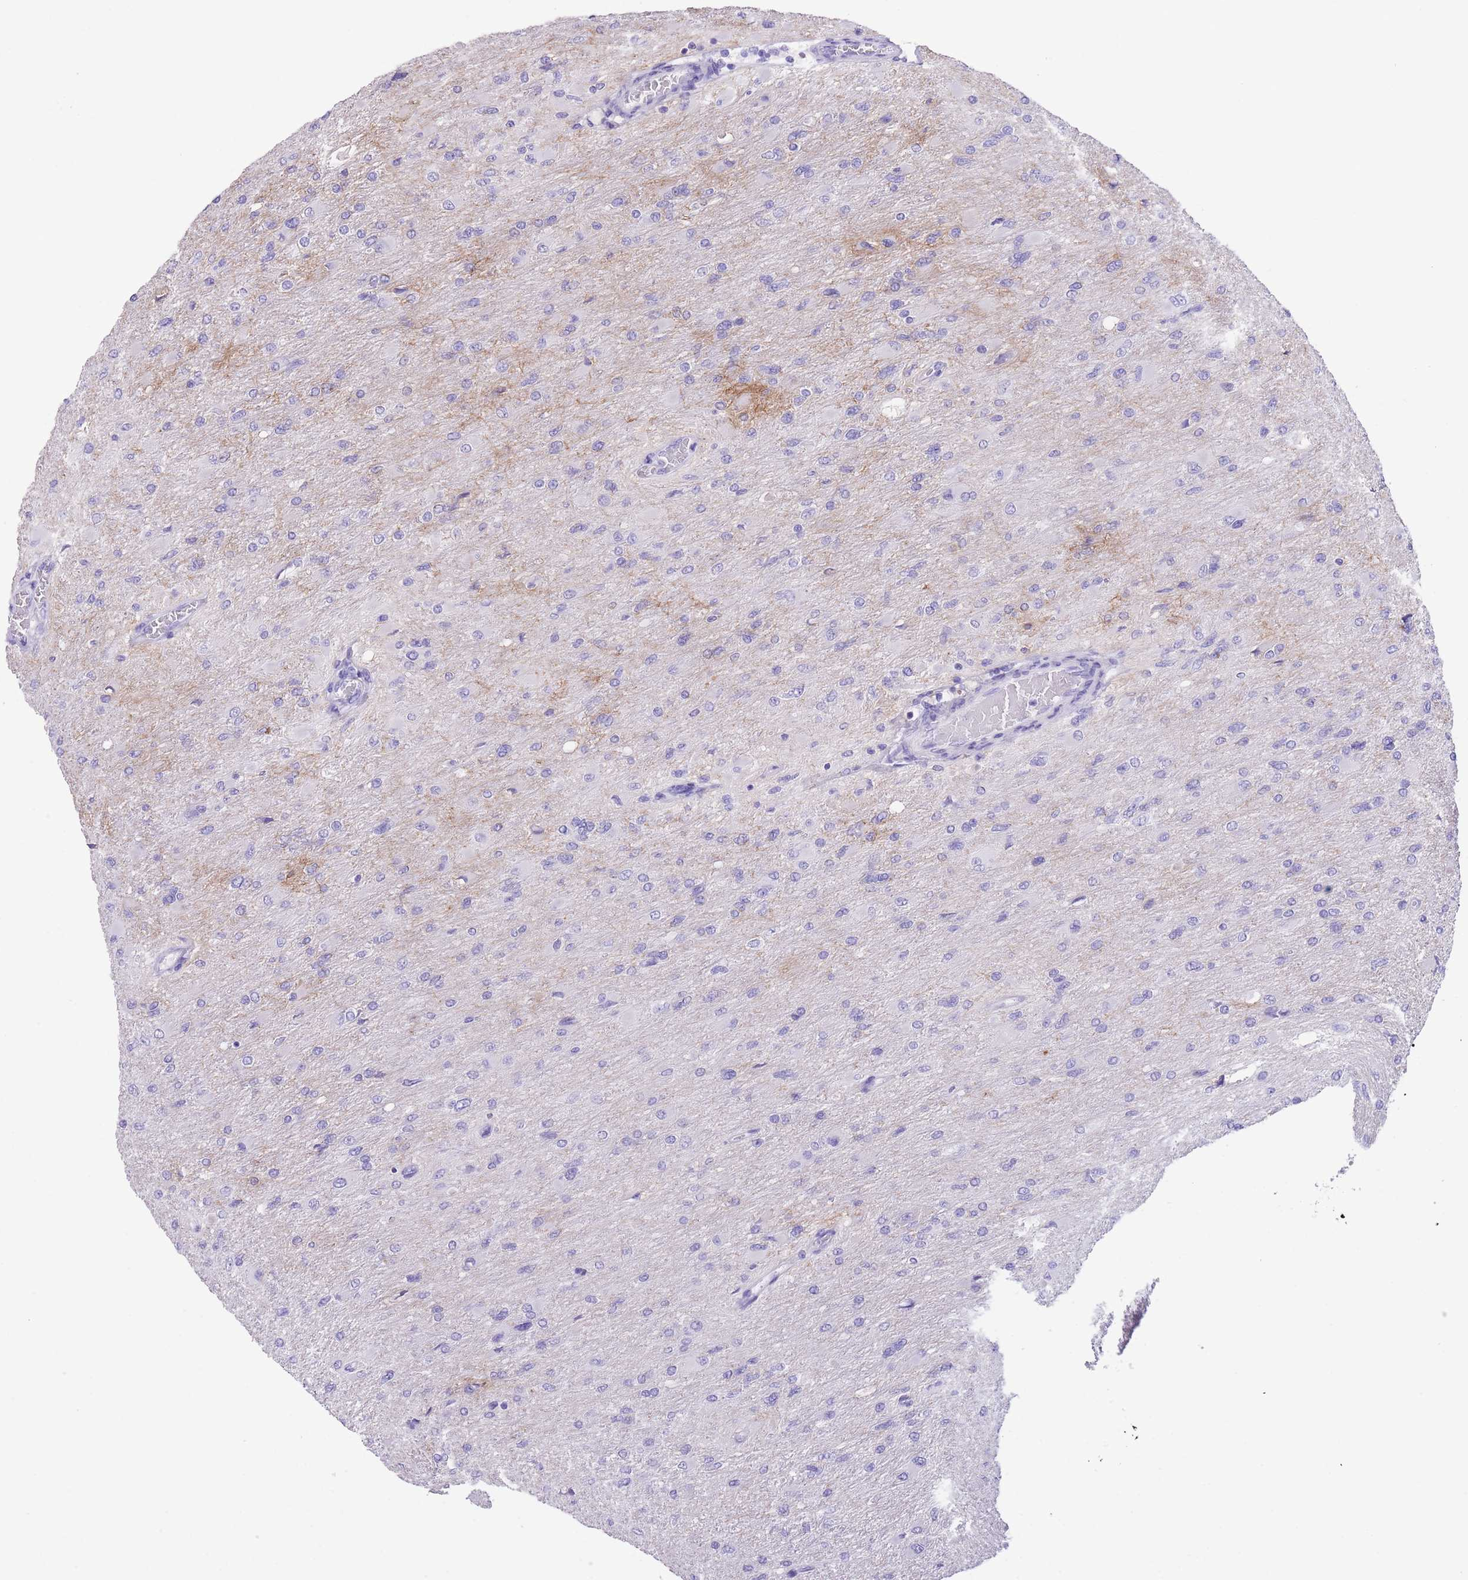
{"staining": {"intensity": "negative", "quantity": "none", "location": "none"}, "tissue": "glioma", "cell_type": "Tumor cells", "image_type": "cancer", "snomed": [{"axis": "morphology", "description": "Glioma, malignant, High grade"}, {"axis": "topography", "description": "Cerebral cortex"}], "caption": "Immunohistochemistry image of malignant high-grade glioma stained for a protein (brown), which demonstrates no positivity in tumor cells.", "gene": "RAI2", "patient": {"sex": "female", "age": 36}}